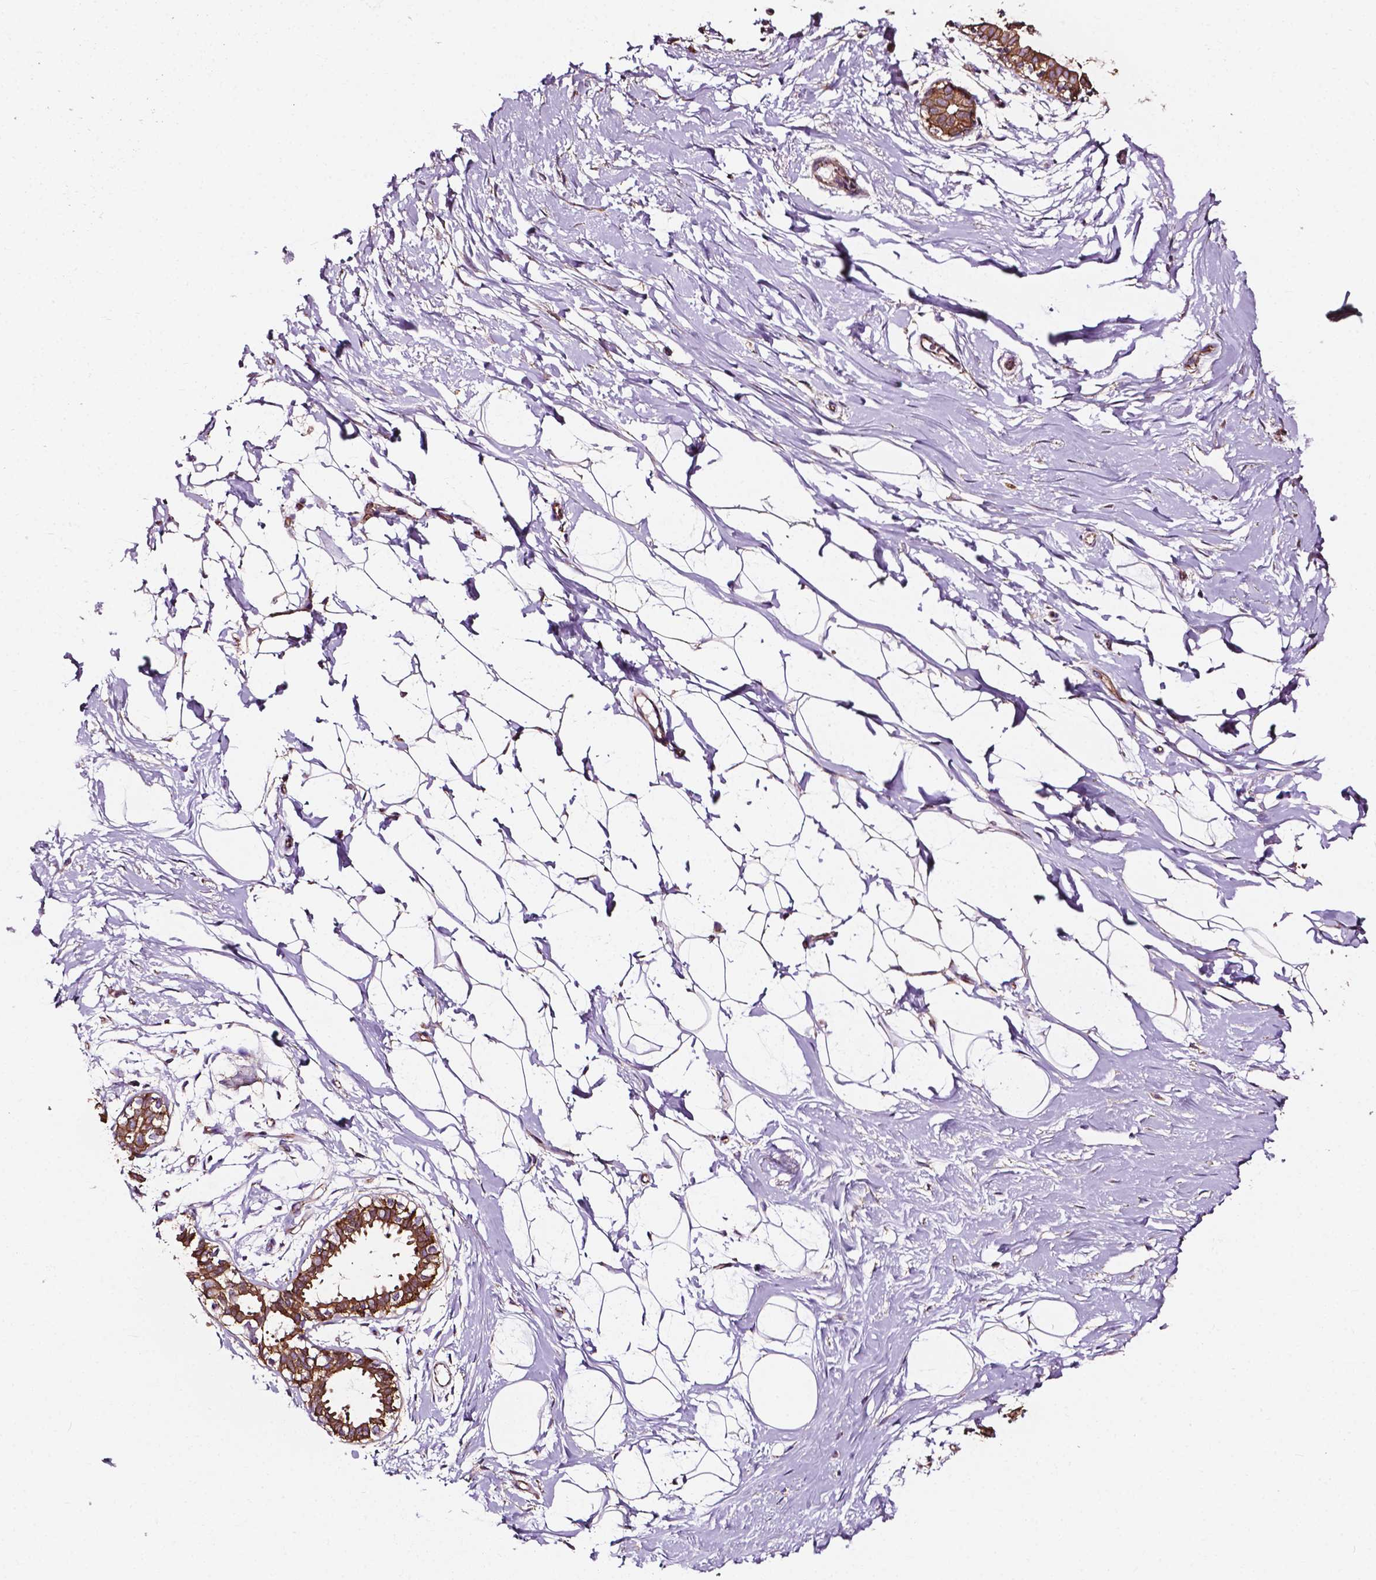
{"staining": {"intensity": "weak", "quantity": "25%-75%", "location": "cytoplasmic/membranous"}, "tissue": "breast", "cell_type": "Adipocytes", "image_type": "normal", "snomed": [{"axis": "morphology", "description": "Normal tissue, NOS"}, {"axis": "topography", "description": "Breast"}], "caption": "Protein staining reveals weak cytoplasmic/membranous expression in approximately 25%-75% of adipocytes in benign breast. The protein of interest is stained brown, and the nuclei are stained in blue (DAB (3,3'-diaminobenzidine) IHC with brightfield microscopy, high magnification).", "gene": "ATG16L1", "patient": {"sex": "female", "age": 49}}